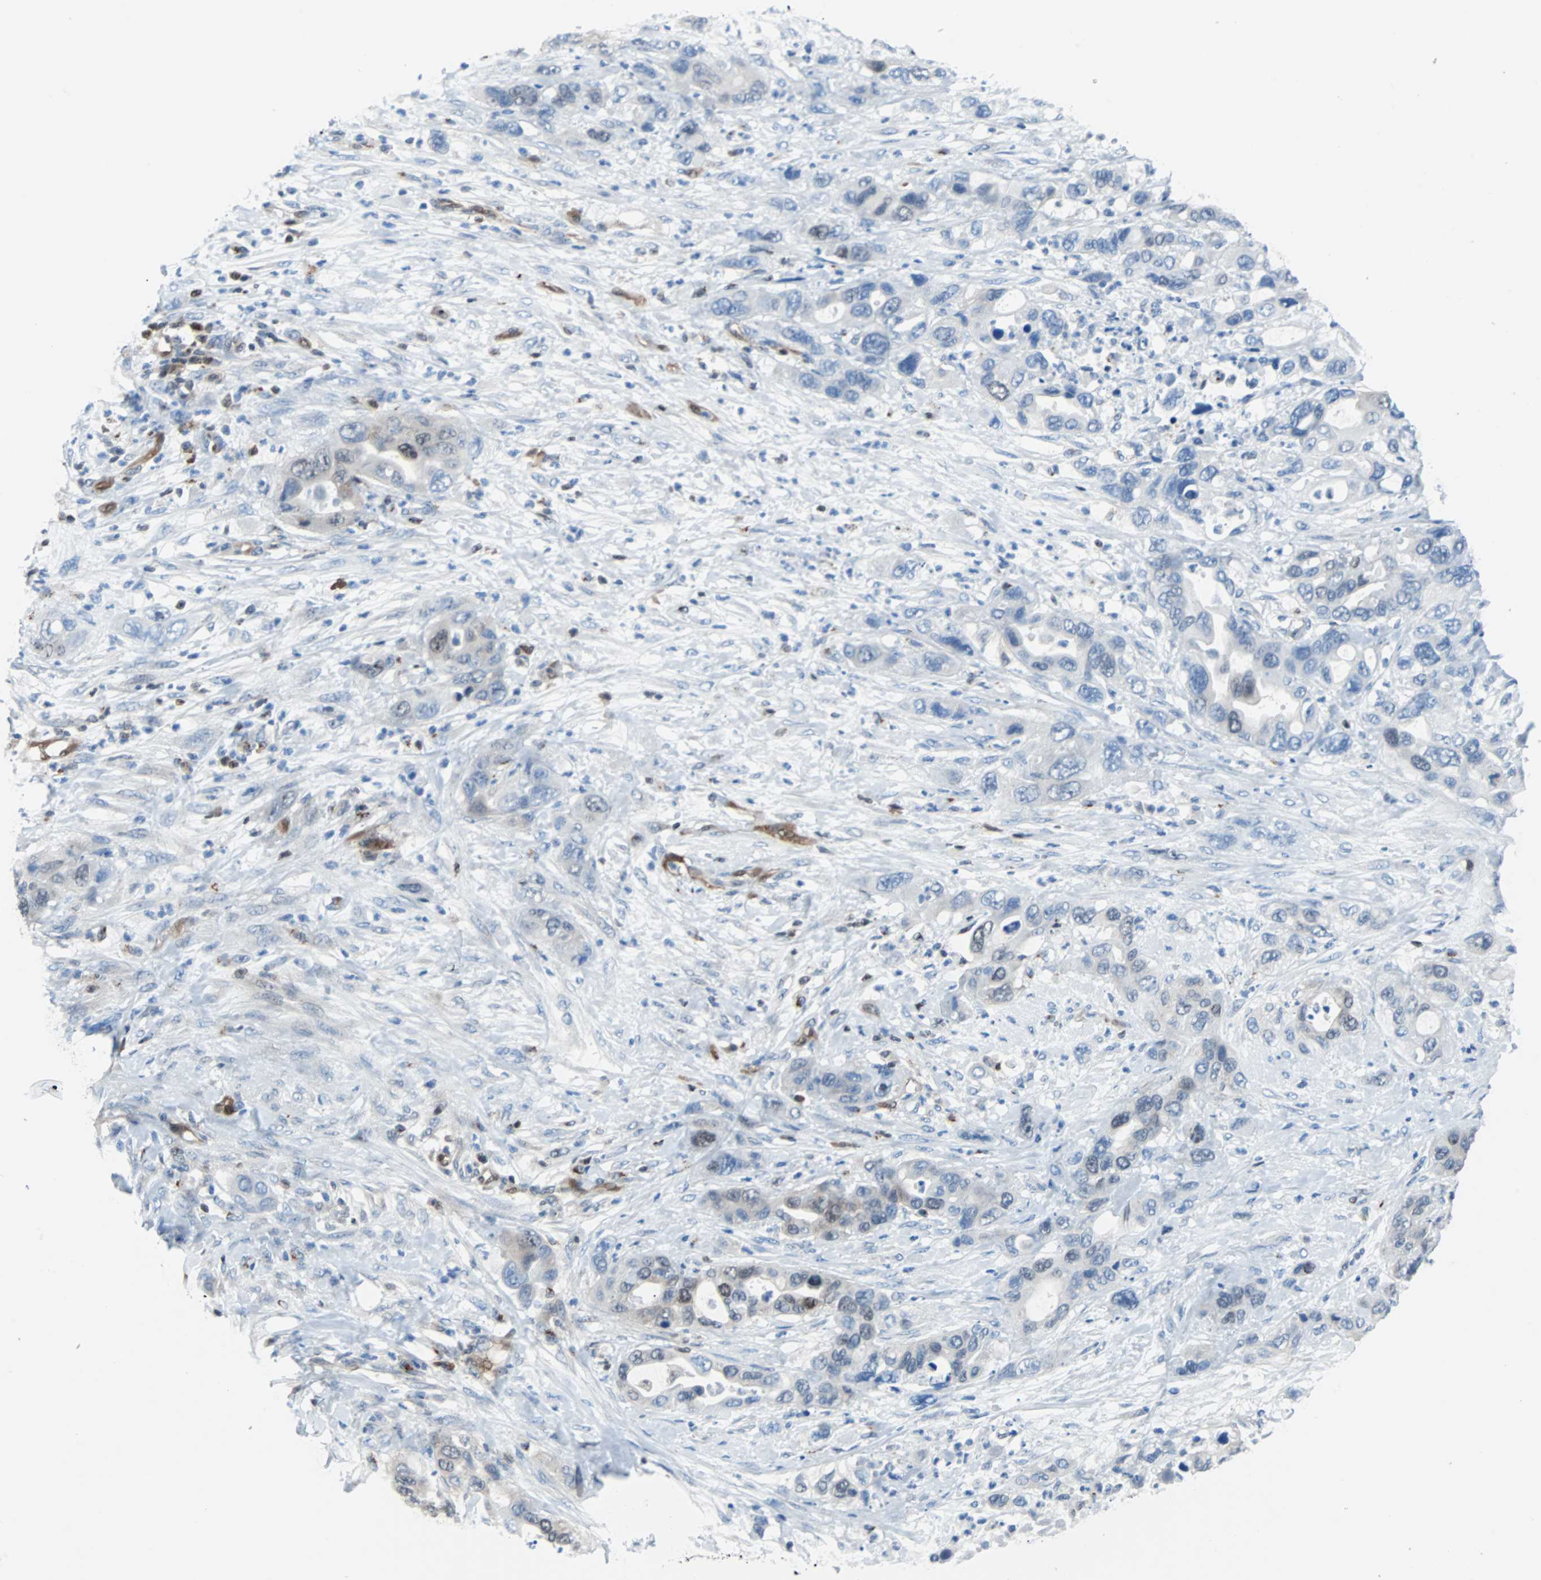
{"staining": {"intensity": "weak", "quantity": "<25%", "location": "nuclear"}, "tissue": "pancreatic cancer", "cell_type": "Tumor cells", "image_type": "cancer", "snomed": [{"axis": "morphology", "description": "Adenocarcinoma, NOS"}, {"axis": "topography", "description": "Pancreas"}], "caption": "IHC photomicrograph of neoplastic tissue: human pancreatic cancer stained with DAB reveals no significant protein expression in tumor cells.", "gene": "MAP2K6", "patient": {"sex": "female", "age": 71}}